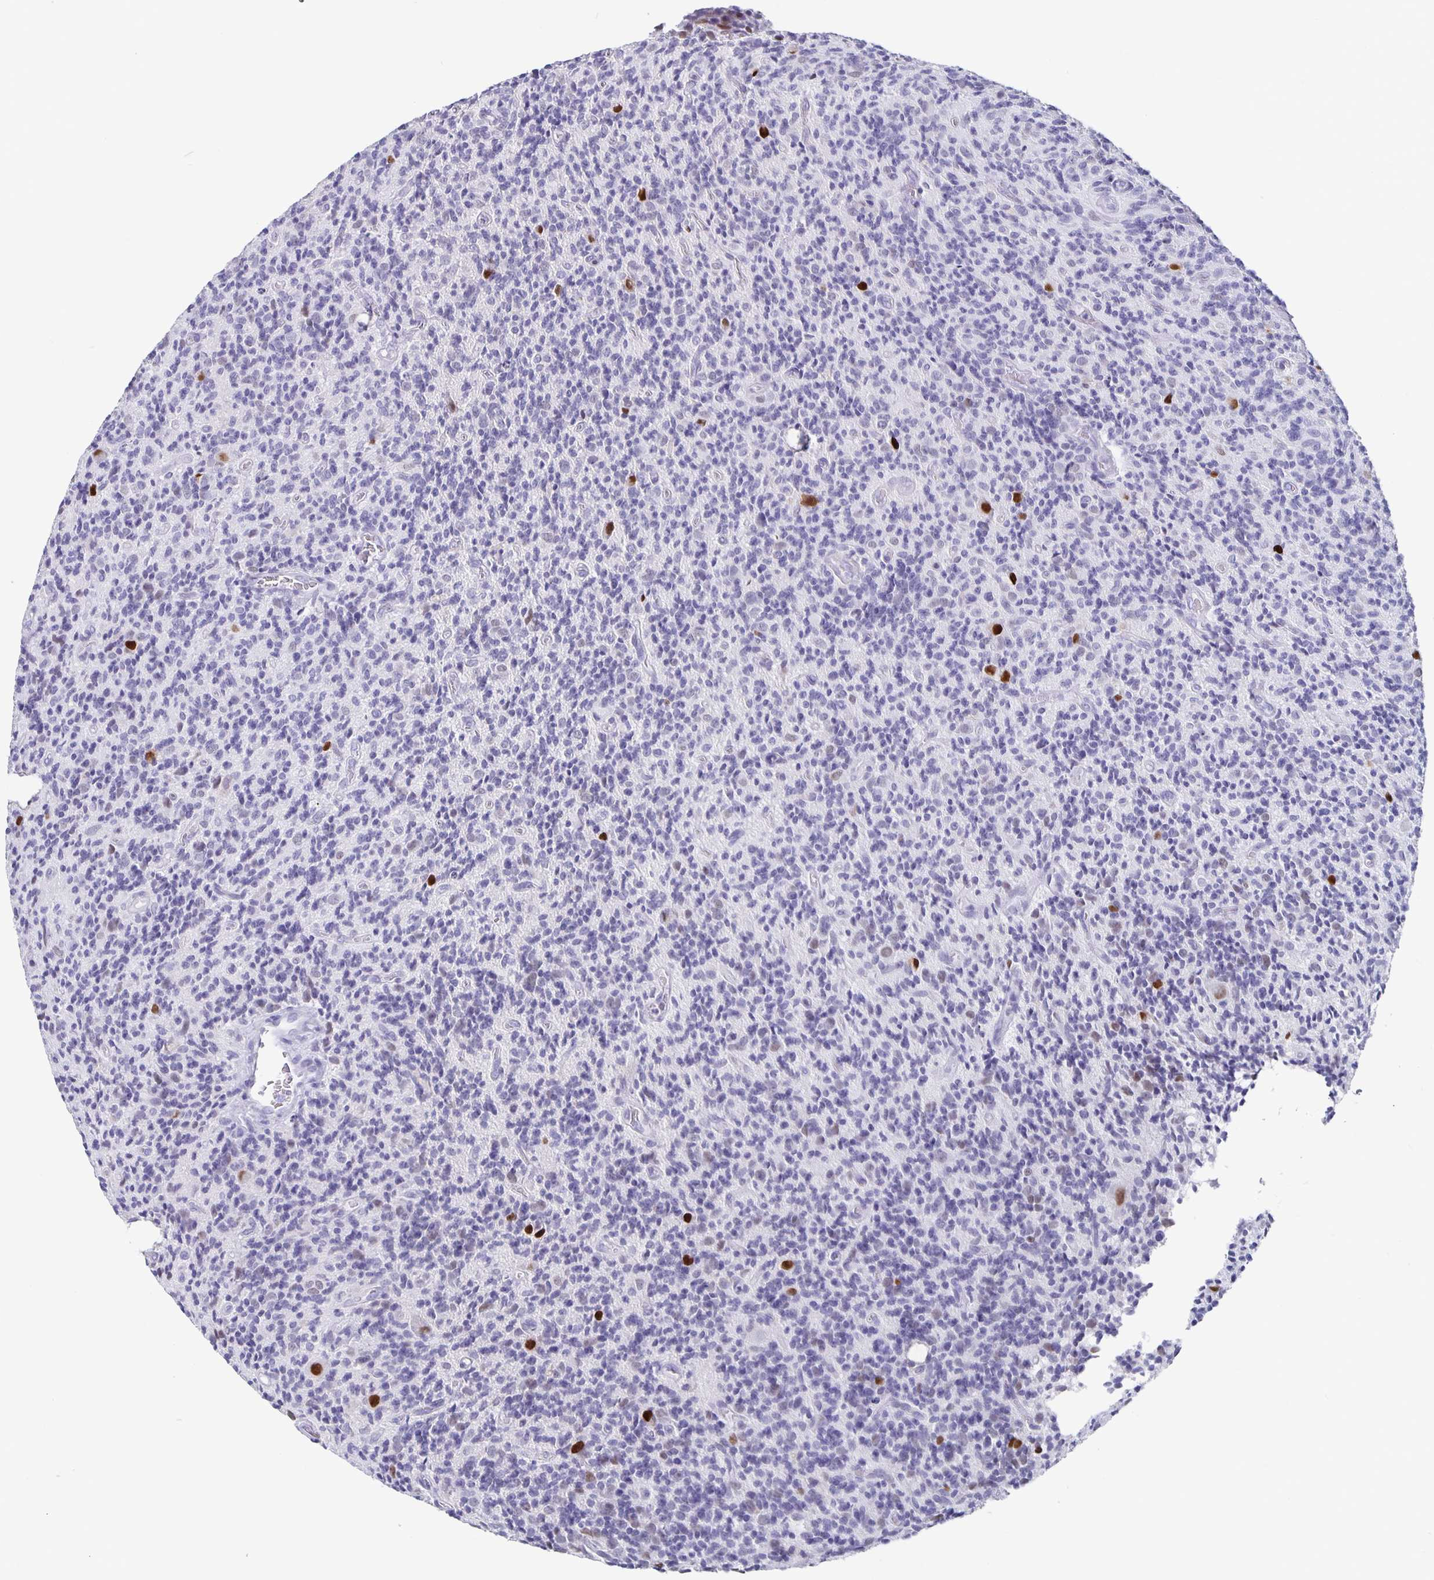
{"staining": {"intensity": "negative", "quantity": "none", "location": "none"}, "tissue": "glioma", "cell_type": "Tumor cells", "image_type": "cancer", "snomed": [{"axis": "morphology", "description": "Glioma, malignant, High grade"}, {"axis": "topography", "description": "Brain"}], "caption": "An image of glioma stained for a protein exhibits no brown staining in tumor cells.", "gene": "SATB2", "patient": {"sex": "male", "age": 76}}